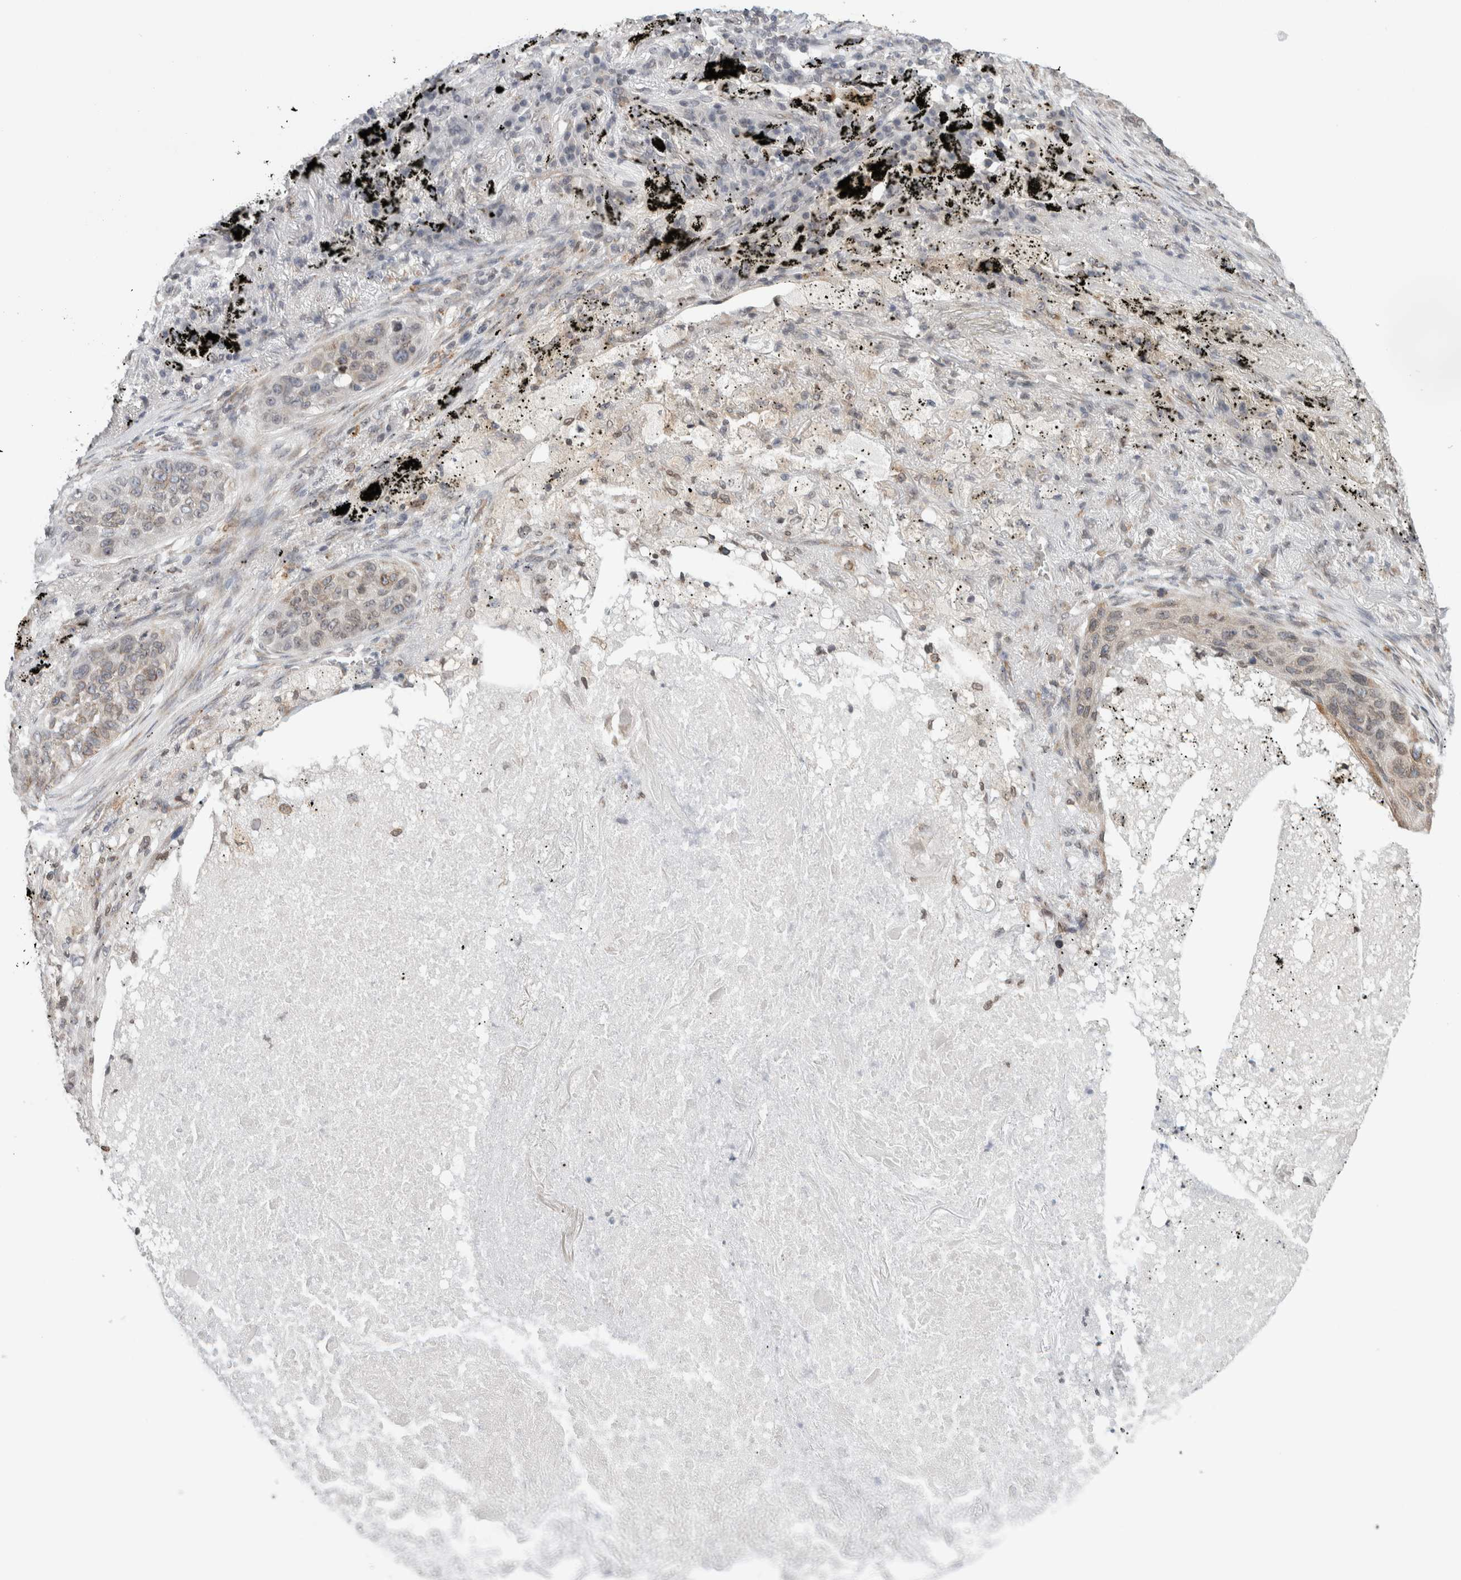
{"staining": {"intensity": "weak", "quantity": "<25%", "location": "cytoplasmic/membranous"}, "tissue": "lung cancer", "cell_type": "Tumor cells", "image_type": "cancer", "snomed": [{"axis": "morphology", "description": "Squamous cell carcinoma, NOS"}, {"axis": "topography", "description": "Lung"}], "caption": "Immunohistochemistry of human lung cancer (squamous cell carcinoma) reveals no positivity in tumor cells.", "gene": "RBMX2", "patient": {"sex": "female", "age": 63}}